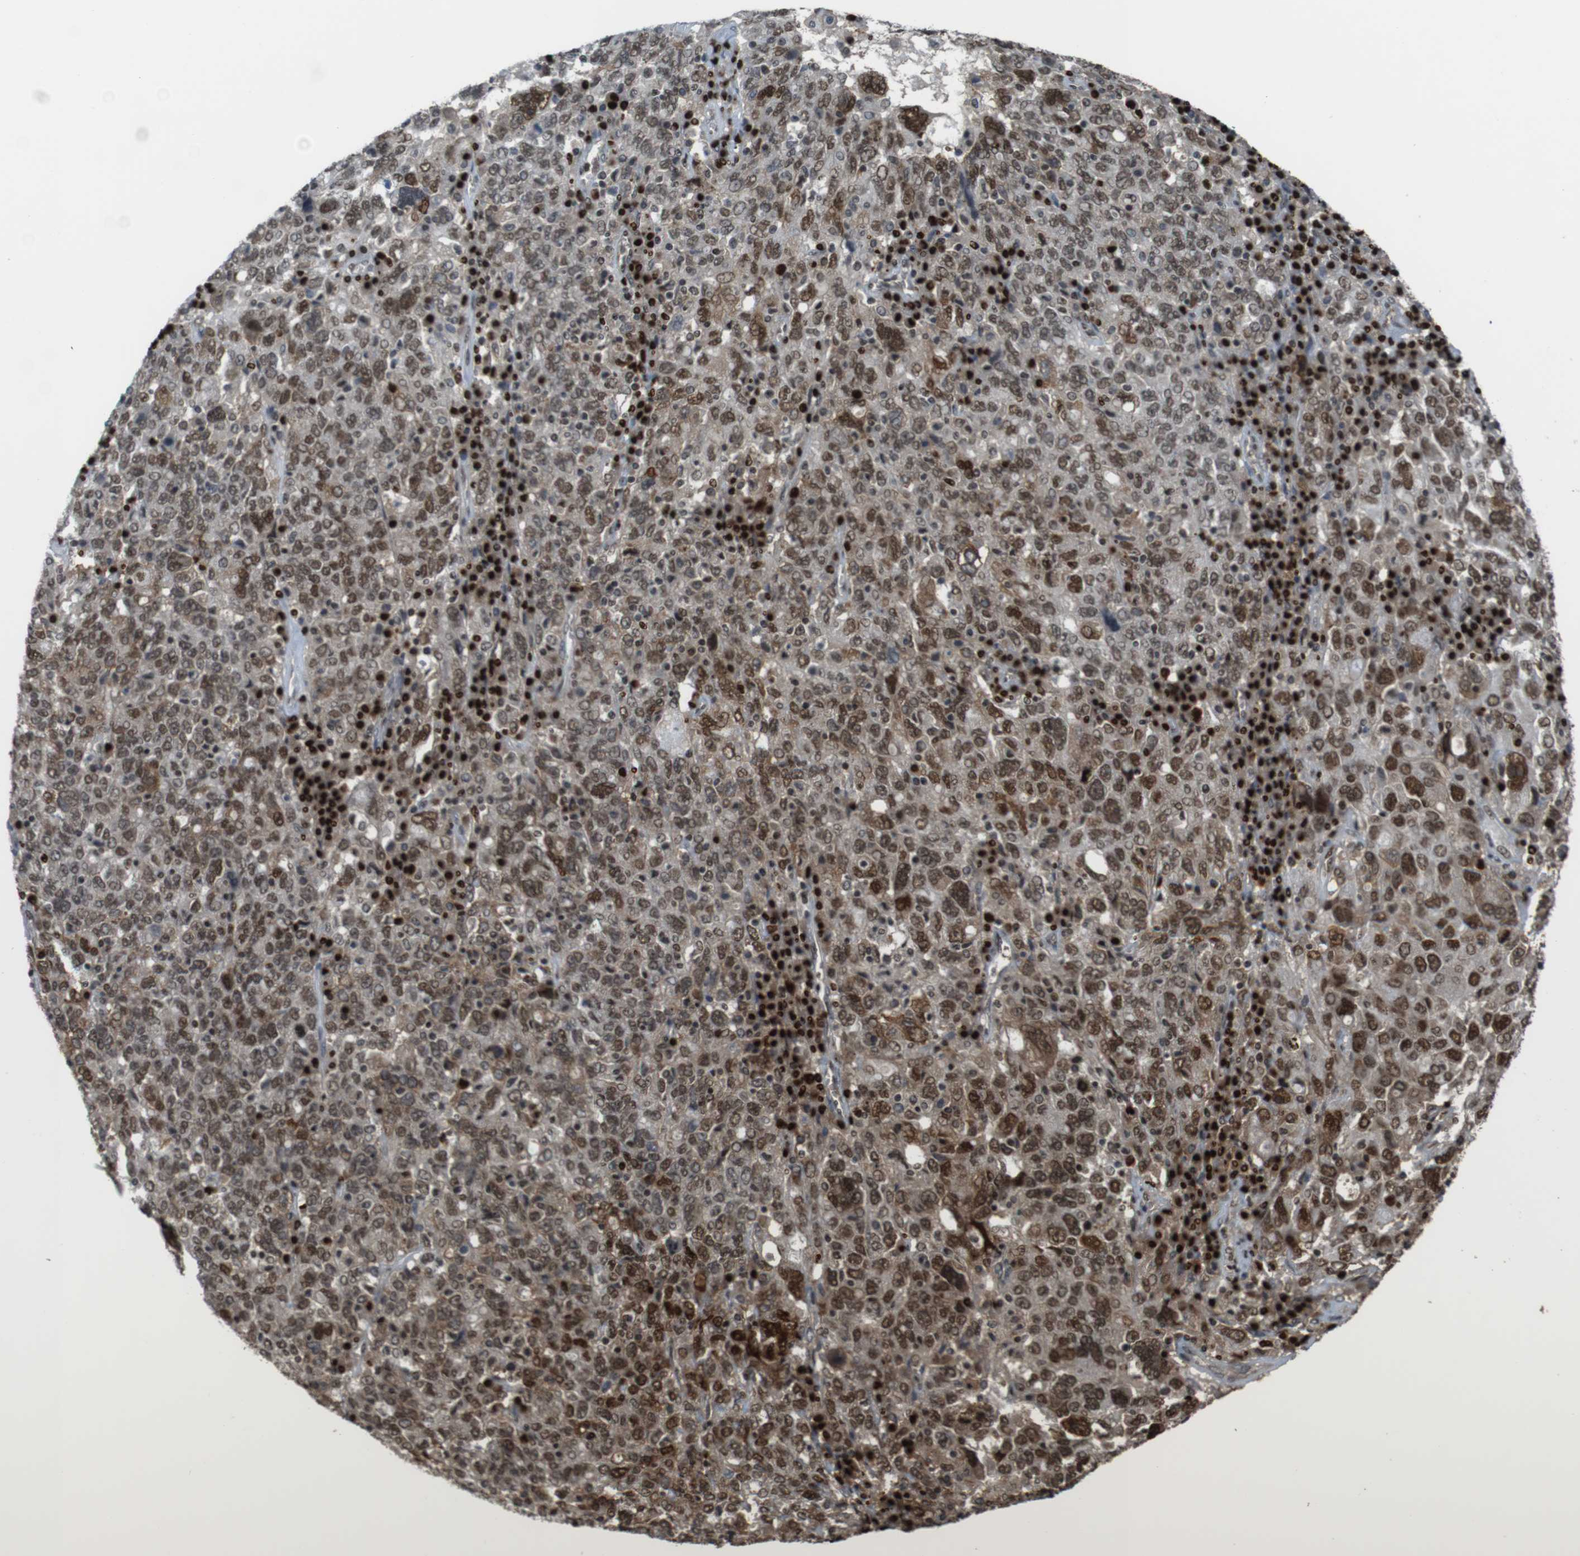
{"staining": {"intensity": "strong", "quantity": ">75%", "location": "nuclear"}, "tissue": "ovarian cancer", "cell_type": "Tumor cells", "image_type": "cancer", "snomed": [{"axis": "morphology", "description": "Carcinoma, endometroid"}, {"axis": "topography", "description": "Ovary"}], "caption": "There is high levels of strong nuclear expression in tumor cells of endometroid carcinoma (ovarian), as demonstrated by immunohistochemical staining (brown color).", "gene": "SUB1", "patient": {"sex": "female", "age": 62}}